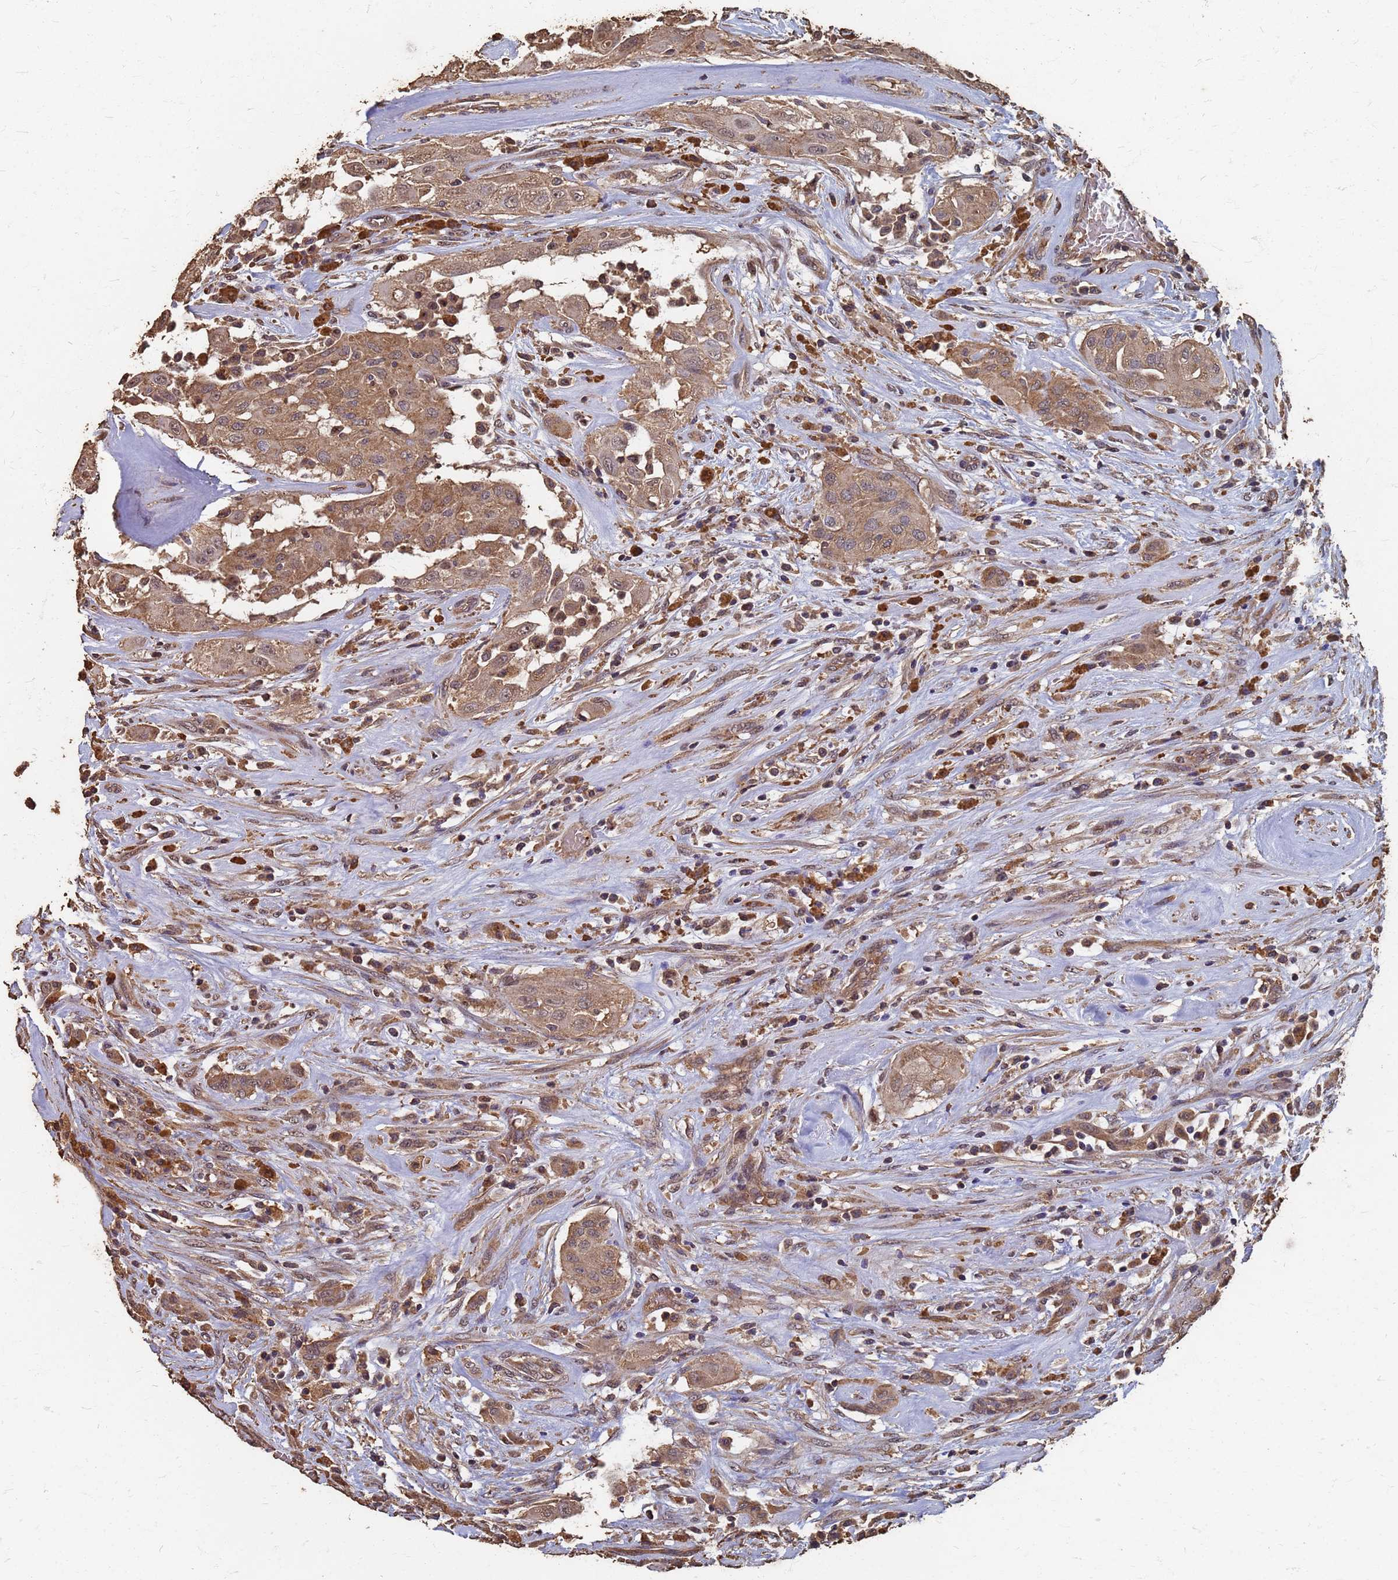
{"staining": {"intensity": "moderate", "quantity": ">75%", "location": "cytoplasmic/membranous"}, "tissue": "thyroid cancer", "cell_type": "Tumor cells", "image_type": "cancer", "snomed": [{"axis": "morphology", "description": "Papillary adenocarcinoma, NOS"}, {"axis": "topography", "description": "Thyroid gland"}], "caption": "High-power microscopy captured an immunohistochemistry histopathology image of papillary adenocarcinoma (thyroid), revealing moderate cytoplasmic/membranous staining in about >75% of tumor cells.", "gene": "DPH5", "patient": {"sex": "female", "age": 59}}